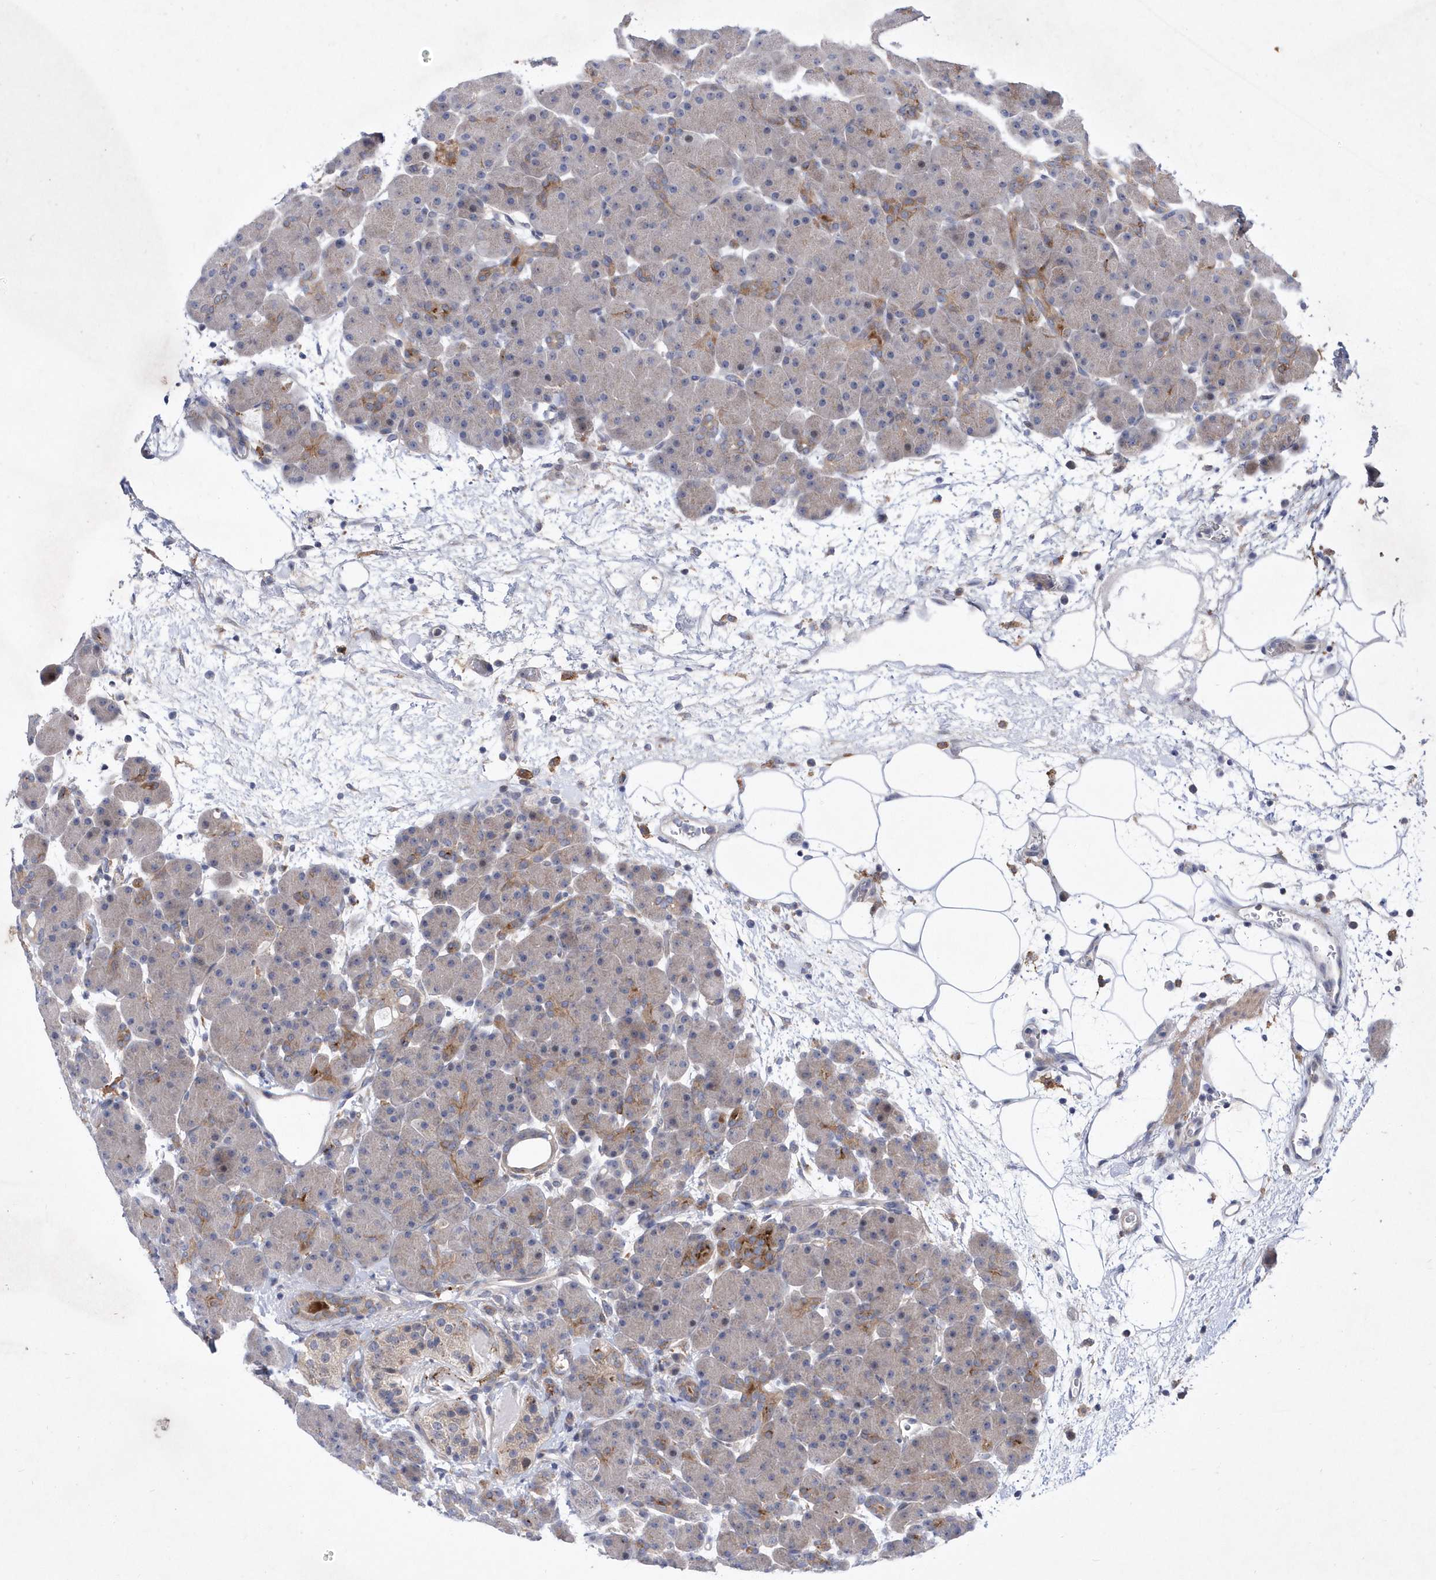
{"staining": {"intensity": "moderate", "quantity": "<25%", "location": "cytoplasmic/membranous,nuclear"}, "tissue": "pancreas", "cell_type": "Exocrine glandular cells", "image_type": "normal", "snomed": [{"axis": "morphology", "description": "Normal tissue, NOS"}, {"axis": "topography", "description": "Pancreas"}], "caption": "Exocrine glandular cells demonstrate moderate cytoplasmic/membranous,nuclear positivity in approximately <25% of cells in benign pancreas. (Brightfield microscopy of DAB IHC at high magnification).", "gene": "LONRF2", "patient": {"sex": "male", "age": 66}}